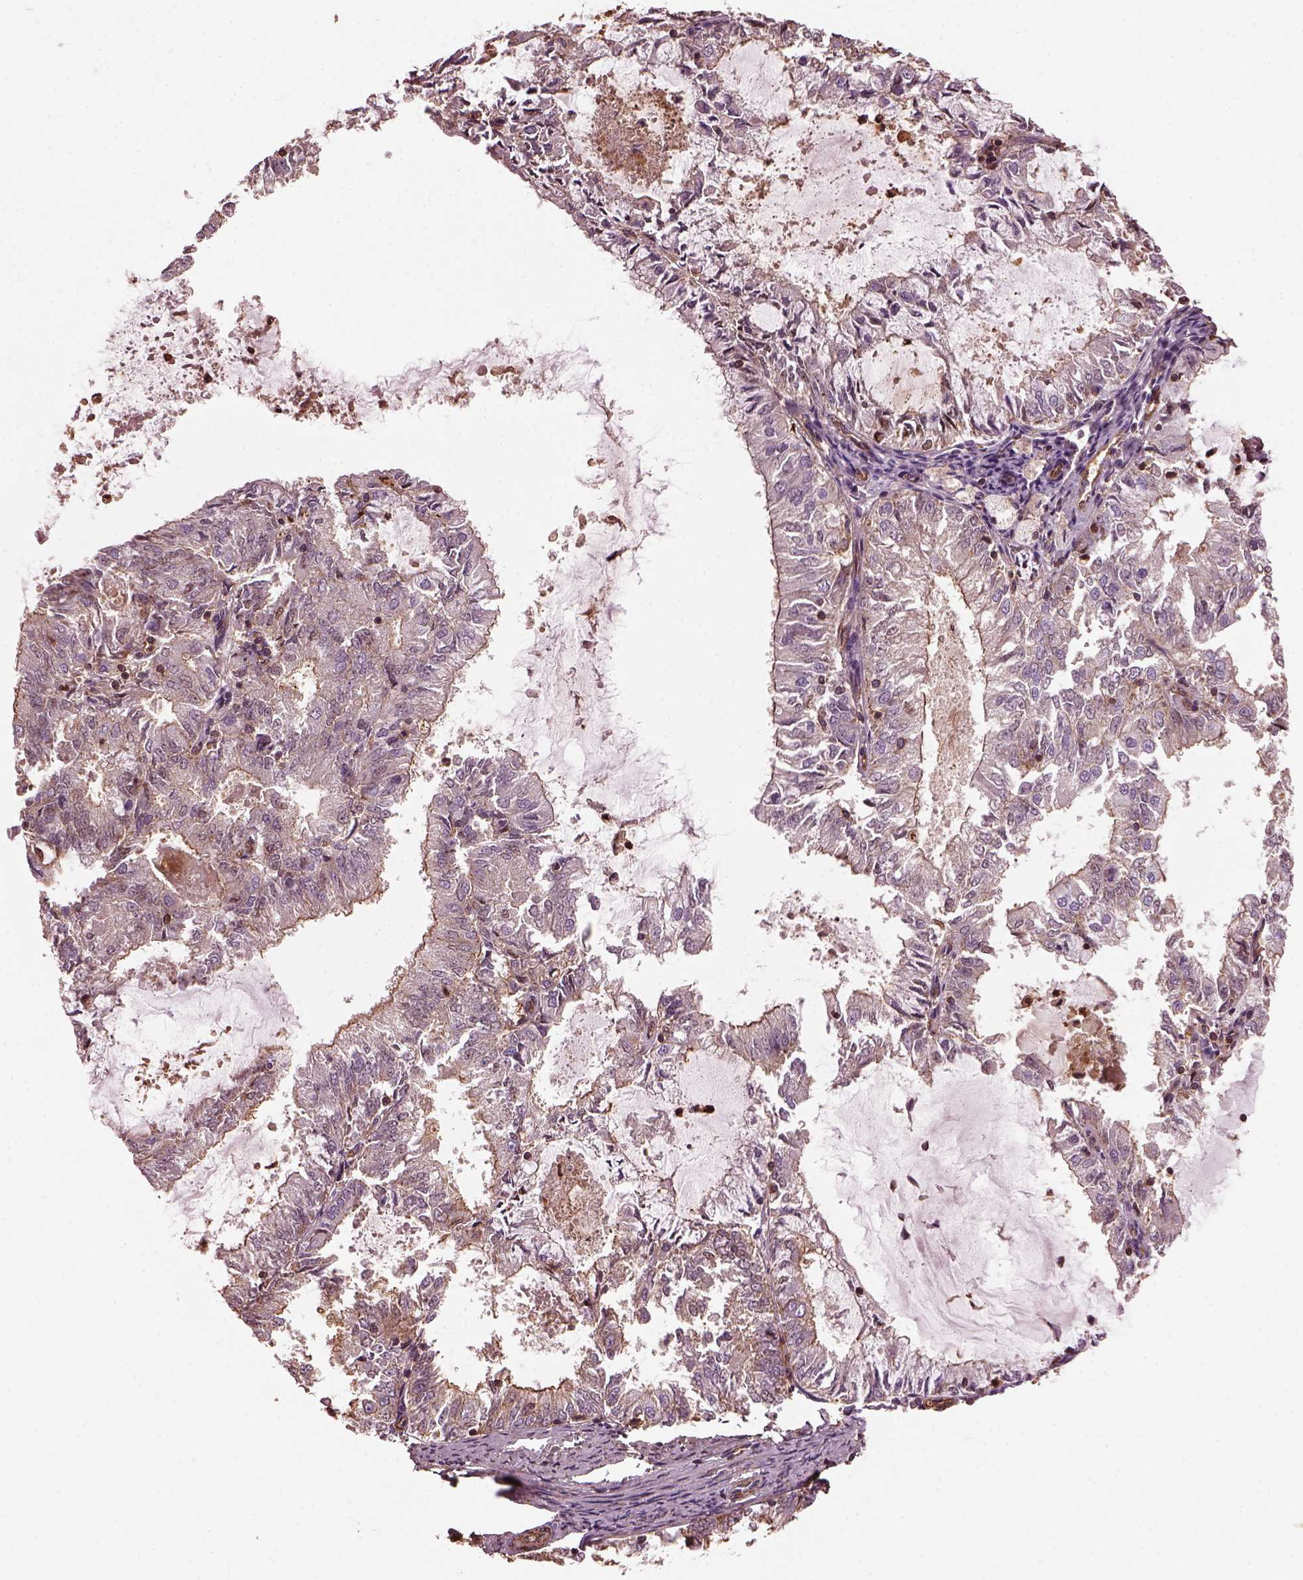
{"staining": {"intensity": "weak", "quantity": "25%-75%", "location": "cytoplasmic/membranous"}, "tissue": "endometrial cancer", "cell_type": "Tumor cells", "image_type": "cancer", "snomed": [{"axis": "morphology", "description": "Adenocarcinoma, NOS"}, {"axis": "topography", "description": "Endometrium"}], "caption": "A low amount of weak cytoplasmic/membranous positivity is identified in about 25%-75% of tumor cells in endometrial cancer tissue.", "gene": "MYL6", "patient": {"sex": "female", "age": 57}}